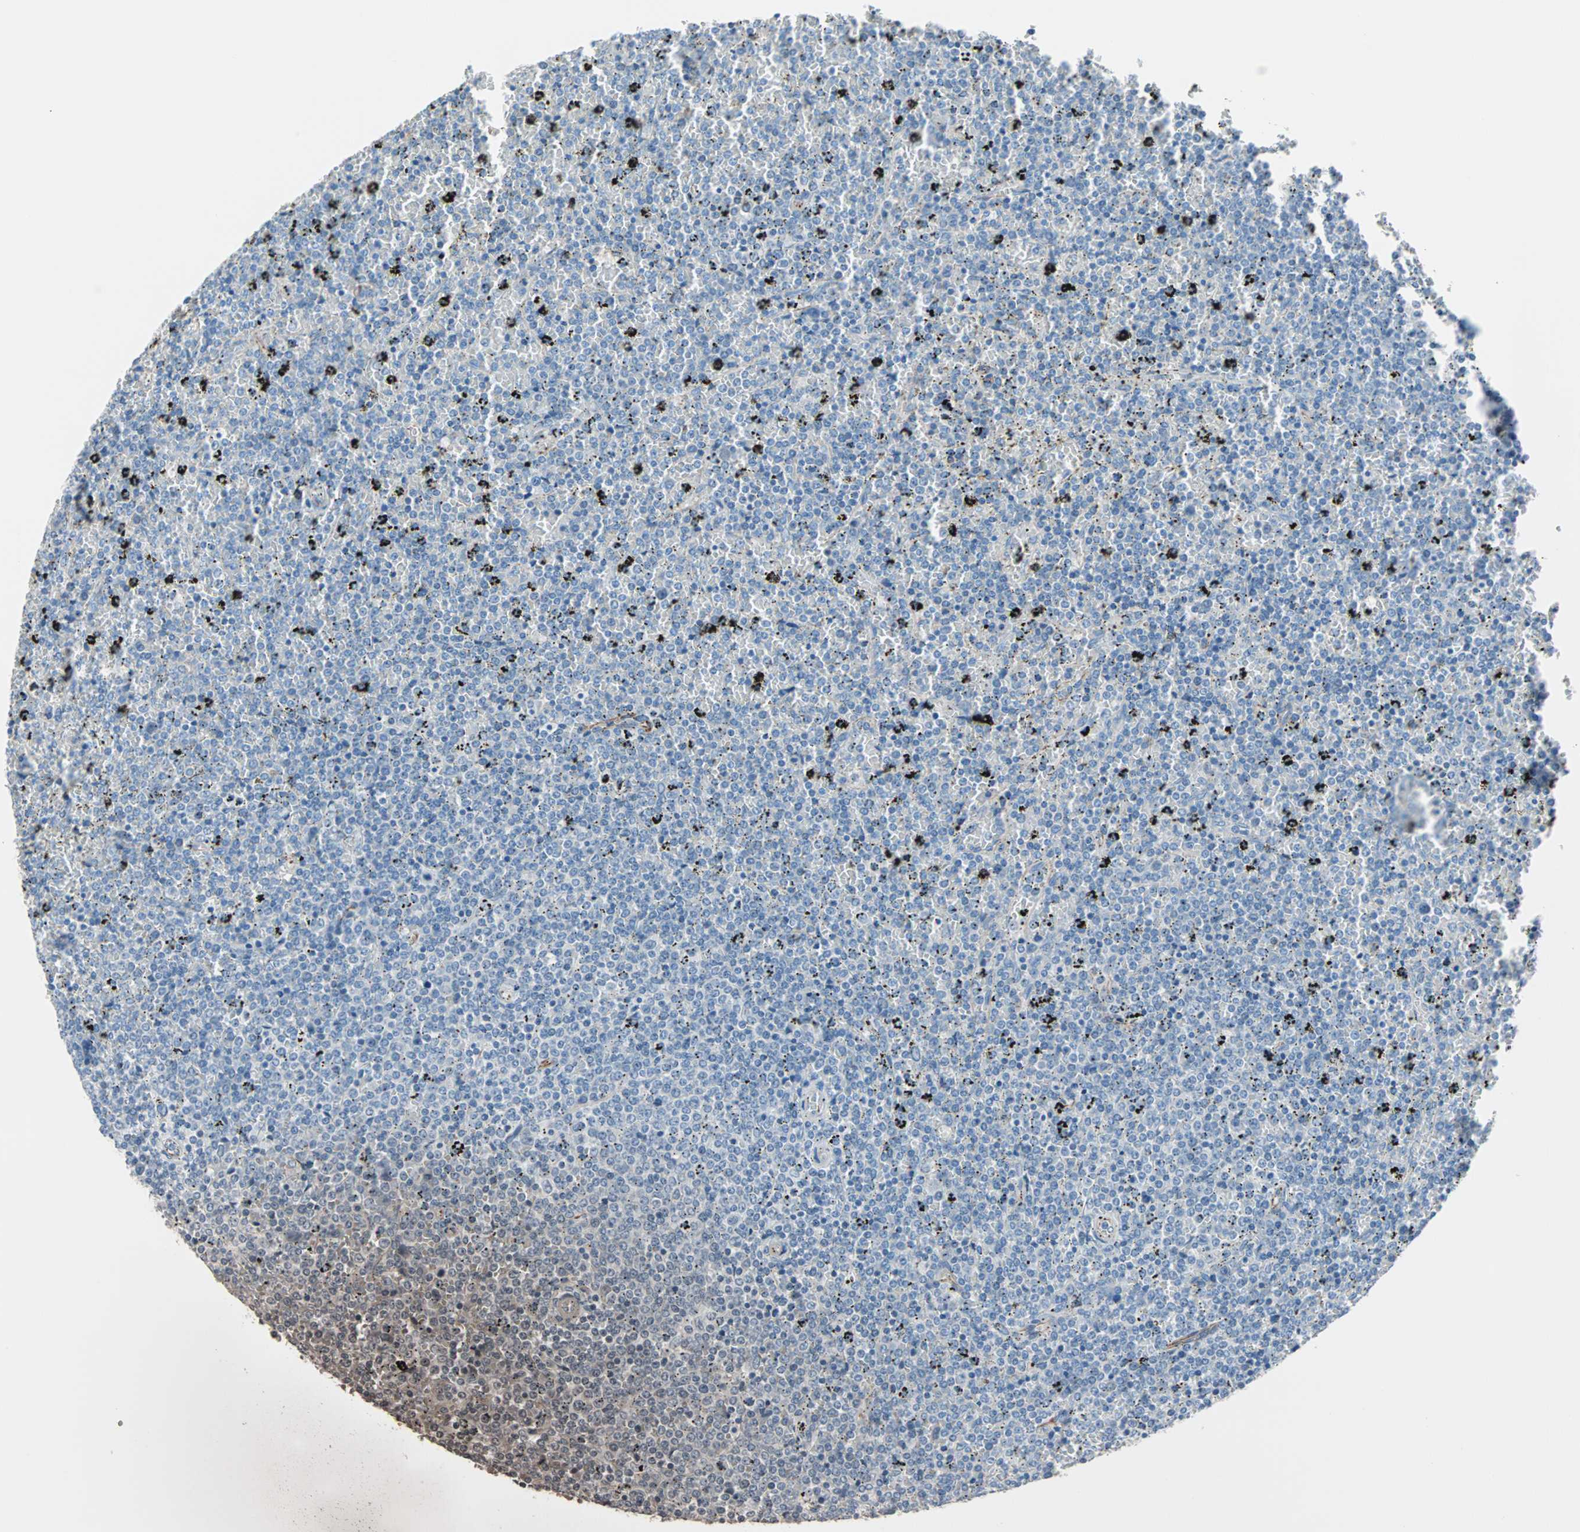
{"staining": {"intensity": "negative", "quantity": "none", "location": "none"}, "tissue": "lymphoma", "cell_type": "Tumor cells", "image_type": "cancer", "snomed": [{"axis": "morphology", "description": "Malignant lymphoma, non-Hodgkin's type, Low grade"}, {"axis": "topography", "description": "Spleen"}], "caption": "There is no significant positivity in tumor cells of lymphoma.", "gene": "ULBP1", "patient": {"sex": "female", "age": 77}}